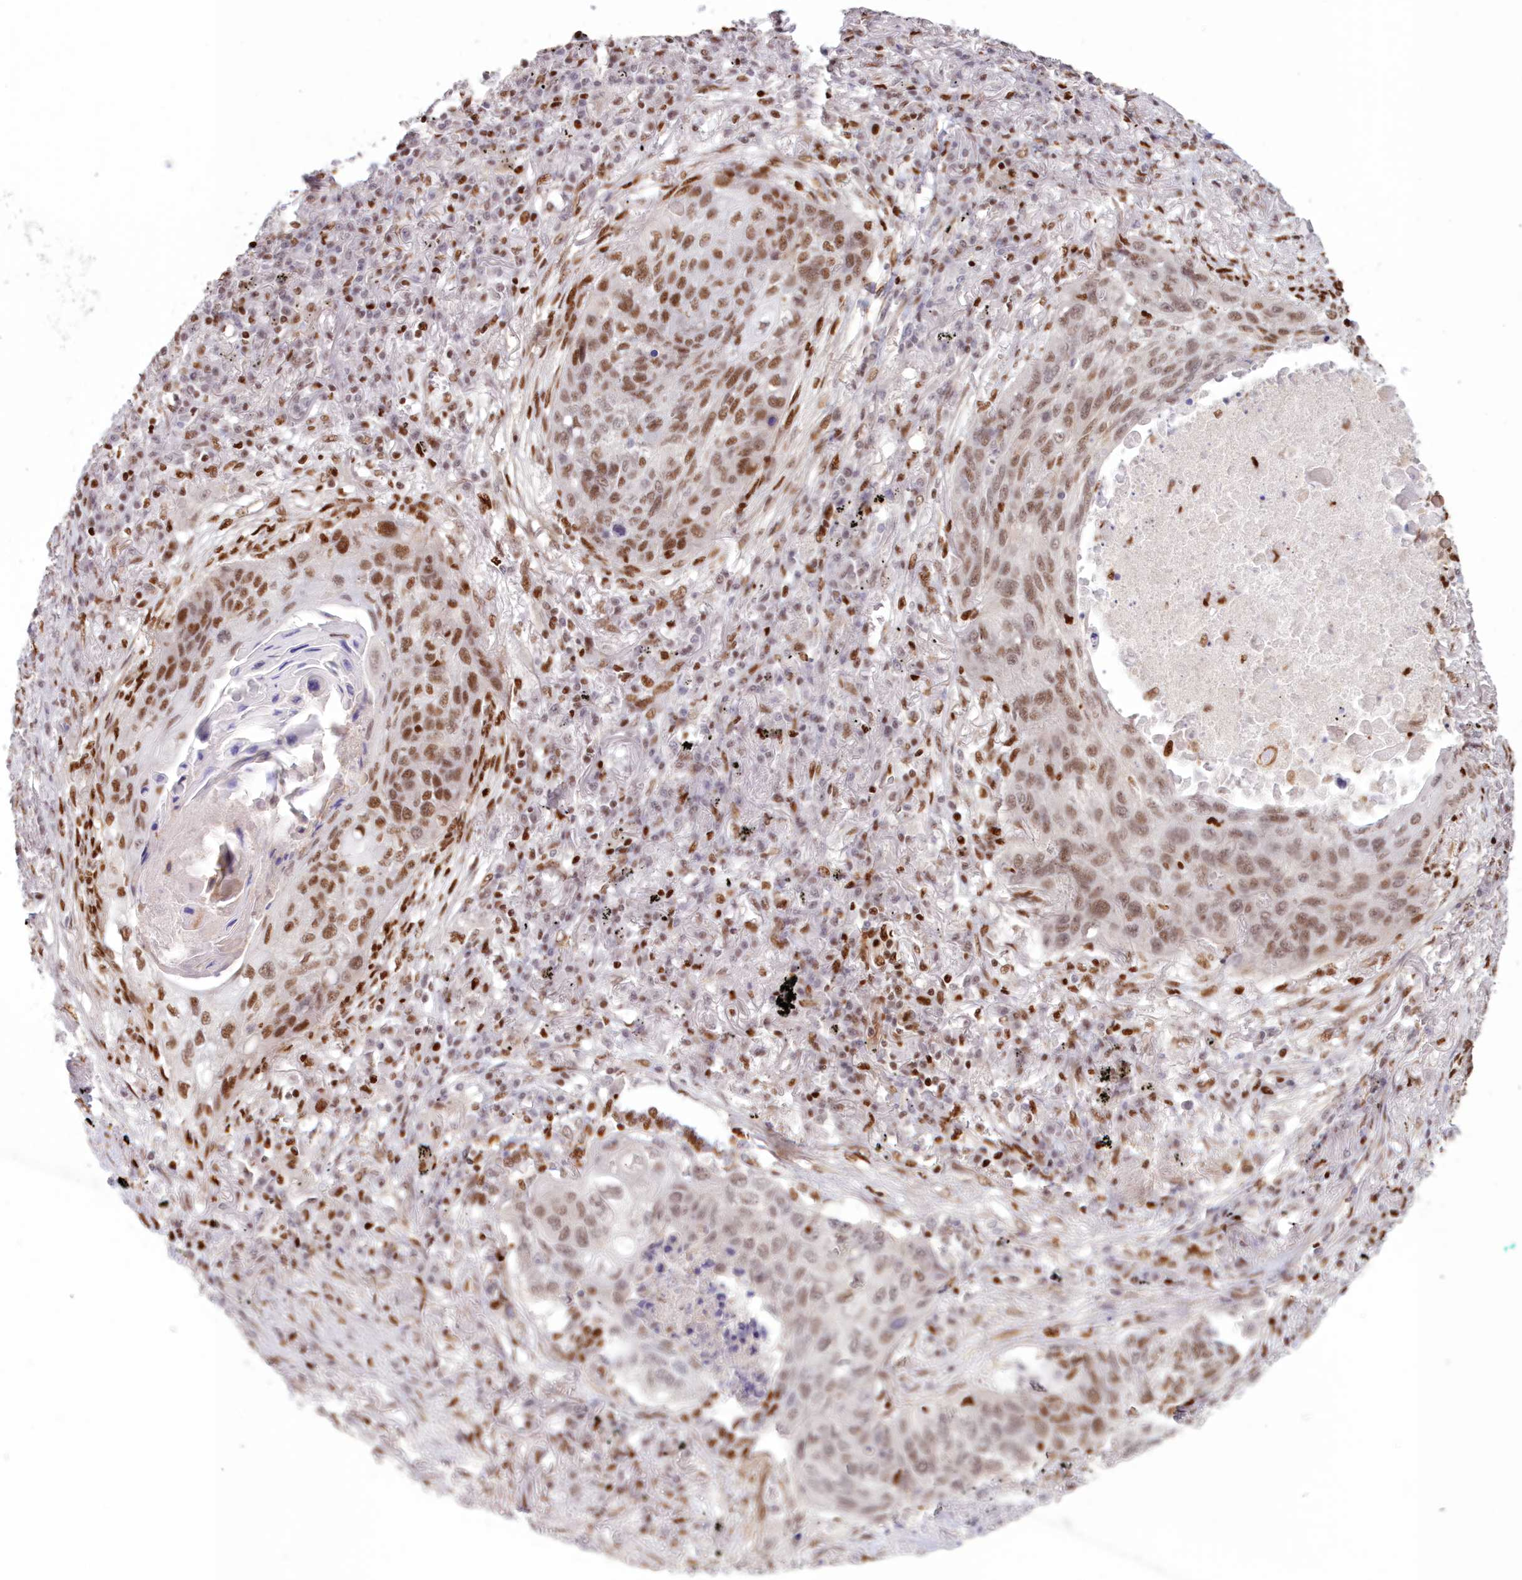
{"staining": {"intensity": "moderate", "quantity": ">75%", "location": "nuclear"}, "tissue": "lung cancer", "cell_type": "Tumor cells", "image_type": "cancer", "snomed": [{"axis": "morphology", "description": "Squamous cell carcinoma, NOS"}, {"axis": "topography", "description": "Lung"}], "caption": "Protein staining exhibits moderate nuclear expression in approximately >75% of tumor cells in squamous cell carcinoma (lung). (DAB (3,3'-diaminobenzidine) IHC, brown staining for protein, blue staining for nuclei).", "gene": "POLR2B", "patient": {"sex": "female", "age": 63}}